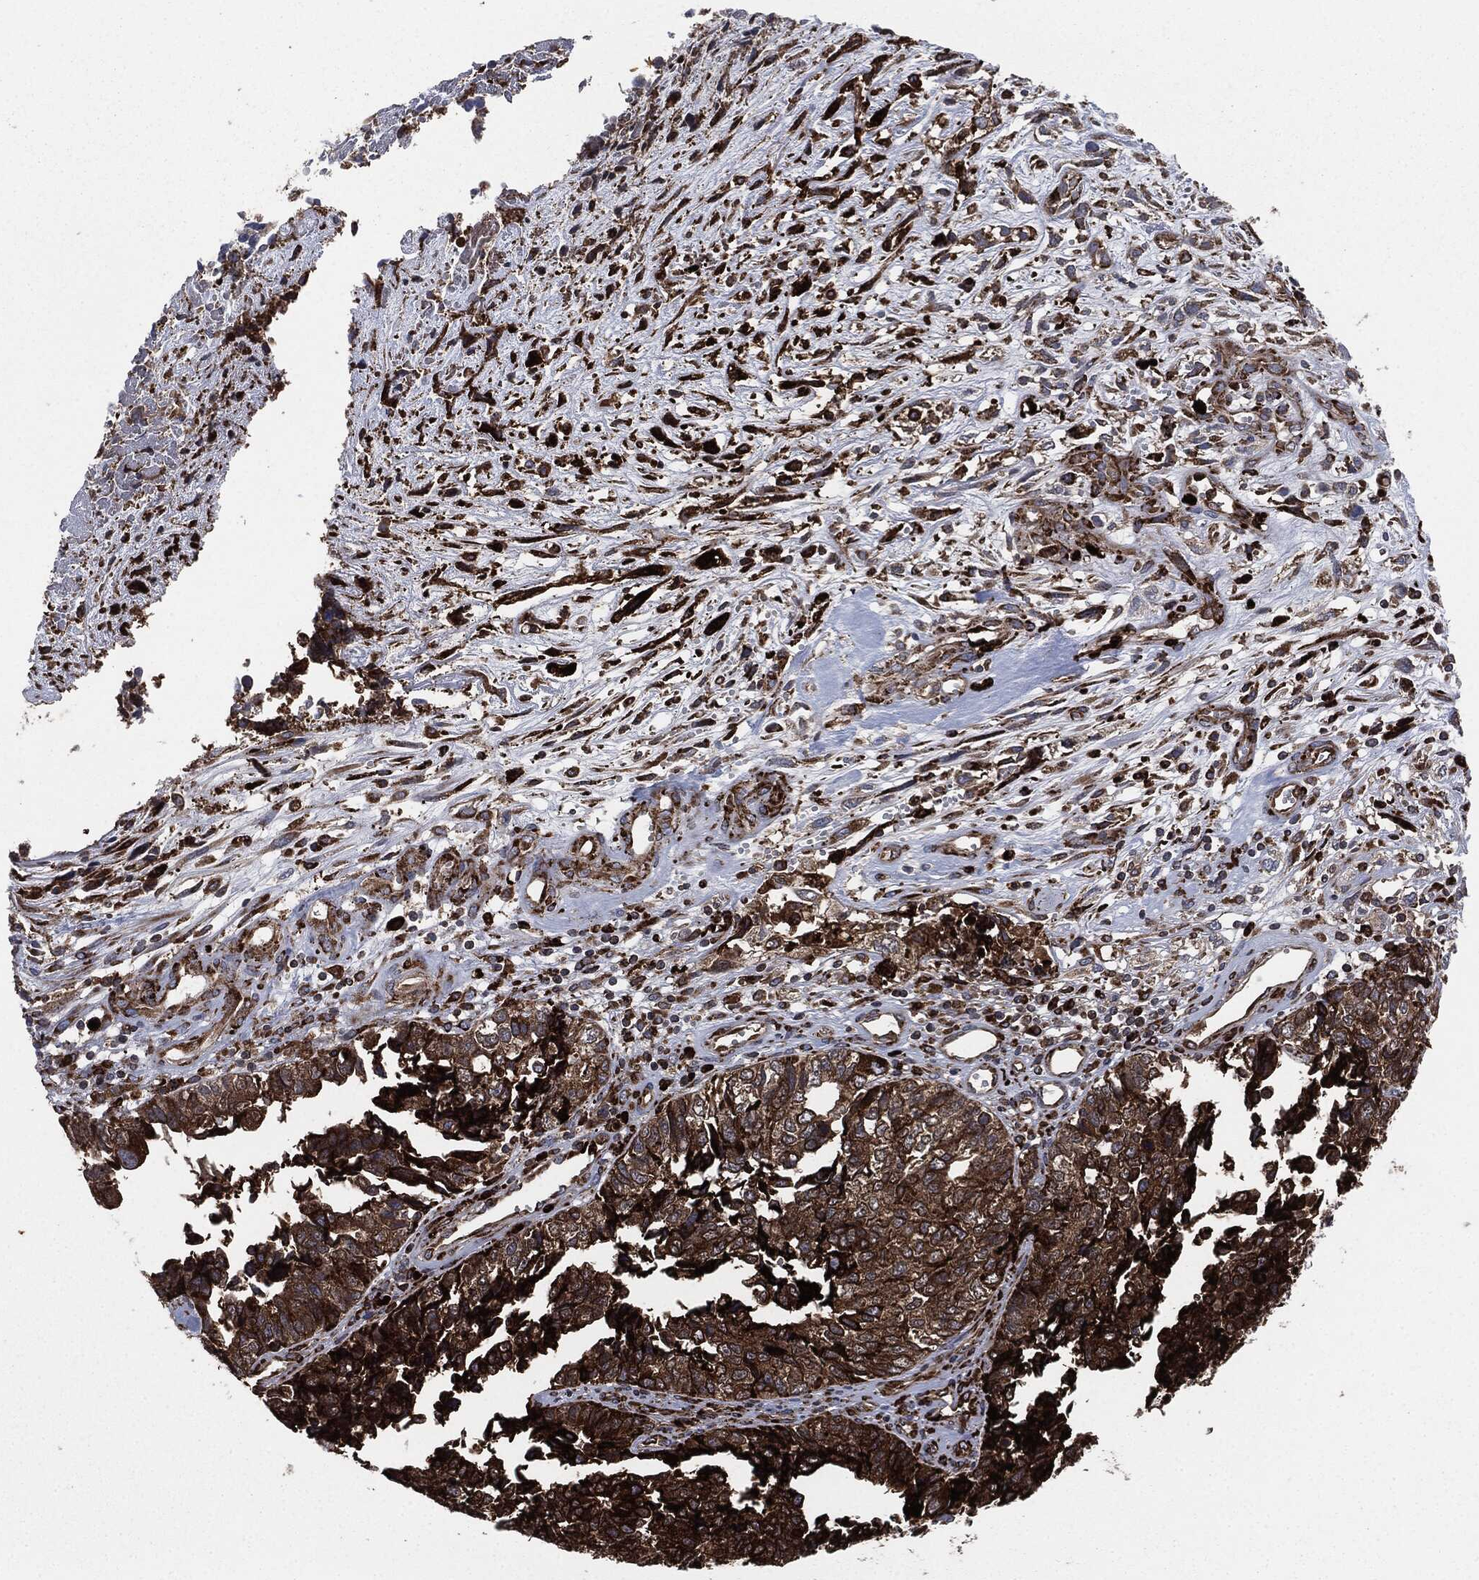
{"staining": {"intensity": "strong", "quantity": ">75%", "location": "cytoplasmic/membranous"}, "tissue": "cervical cancer", "cell_type": "Tumor cells", "image_type": "cancer", "snomed": [{"axis": "morphology", "description": "Squamous cell carcinoma, NOS"}, {"axis": "topography", "description": "Cervix"}], "caption": "About >75% of tumor cells in cervical cancer (squamous cell carcinoma) reveal strong cytoplasmic/membranous protein expression as visualized by brown immunohistochemical staining.", "gene": "CALR", "patient": {"sex": "female", "age": 63}}